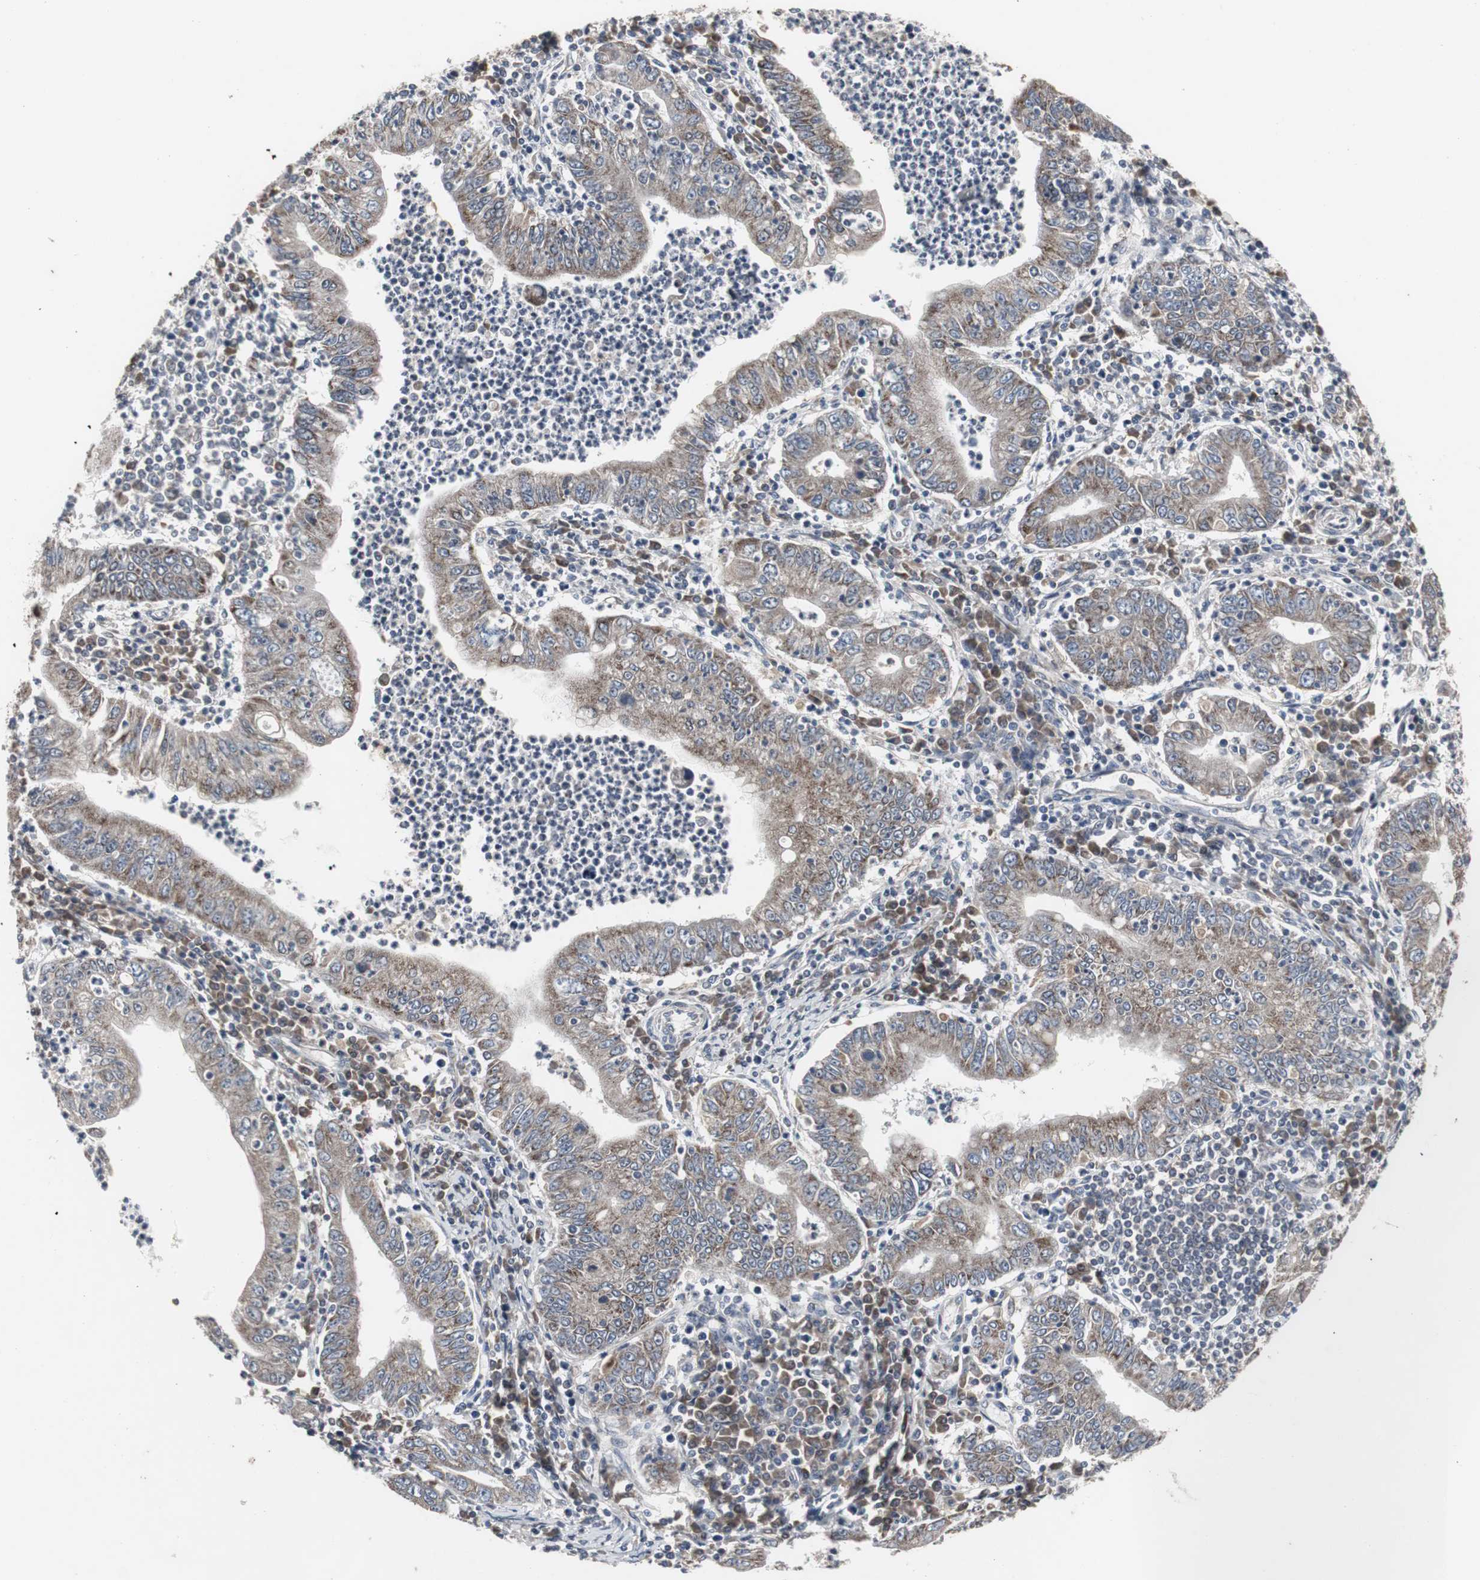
{"staining": {"intensity": "moderate", "quantity": ">75%", "location": "cytoplasmic/membranous"}, "tissue": "stomach cancer", "cell_type": "Tumor cells", "image_type": "cancer", "snomed": [{"axis": "morphology", "description": "Normal tissue, NOS"}, {"axis": "morphology", "description": "Adenocarcinoma, NOS"}, {"axis": "topography", "description": "Esophagus"}, {"axis": "topography", "description": "Stomach, upper"}, {"axis": "topography", "description": "Peripheral nerve tissue"}], "caption": "Stomach cancer stained with immunohistochemistry displays moderate cytoplasmic/membranous staining in approximately >75% of tumor cells.", "gene": "ACAA1", "patient": {"sex": "male", "age": 62}}